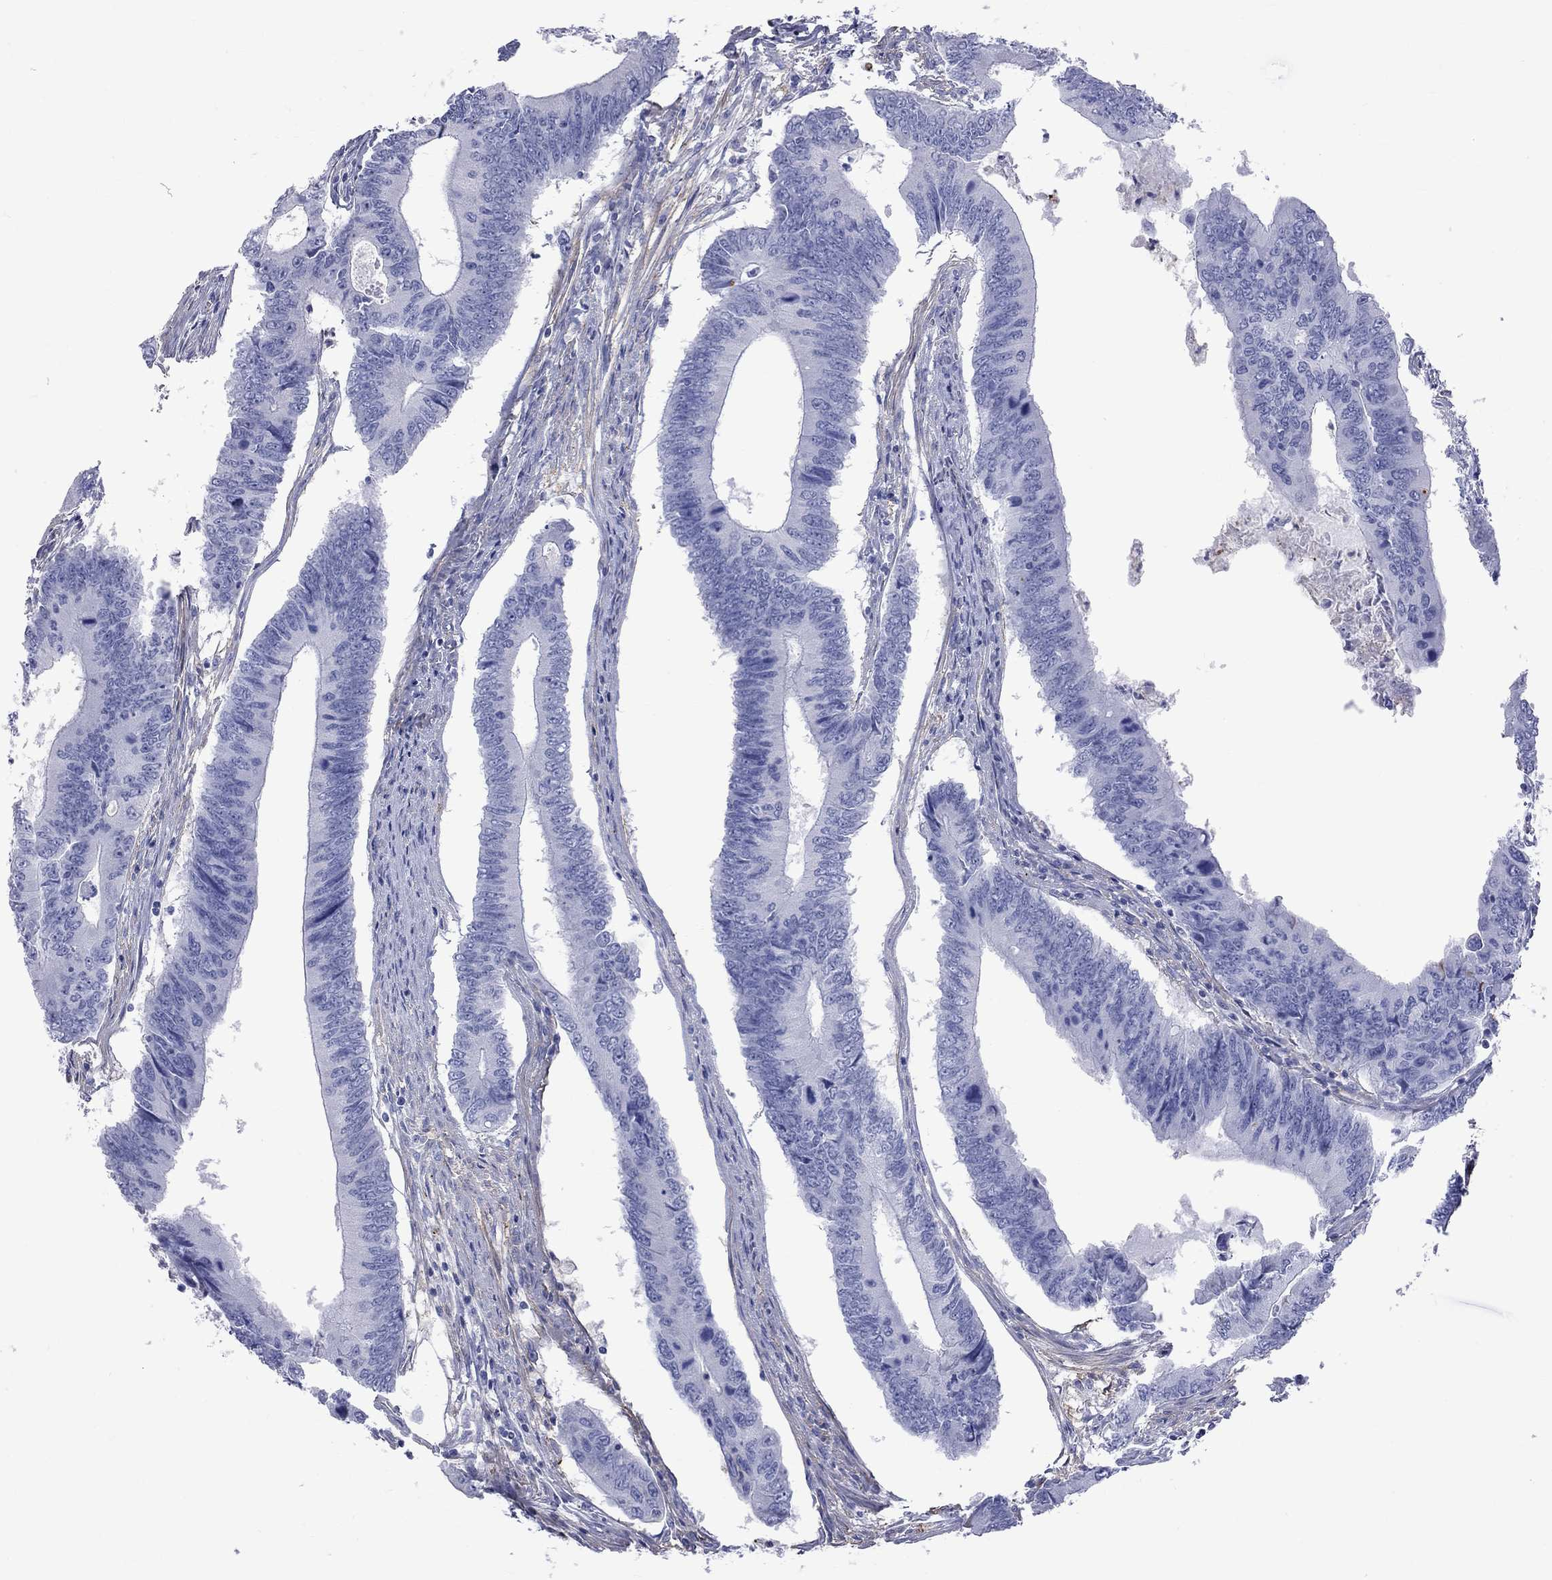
{"staining": {"intensity": "negative", "quantity": "none", "location": "none"}, "tissue": "colorectal cancer", "cell_type": "Tumor cells", "image_type": "cancer", "snomed": [{"axis": "morphology", "description": "Adenocarcinoma, NOS"}, {"axis": "topography", "description": "Colon"}], "caption": "Immunohistochemical staining of colorectal adenocarcinoma shows no significant staining in tumor cells. The staining was performed using DAB (3,3'-diaminobenzidine) to visualize the protein expression in brown, while the nuclei were stained in blue with hematoxylin (Magnification: 20x).", "gene": "S100A3", "patient": {"sex": "male", "age": 53}}